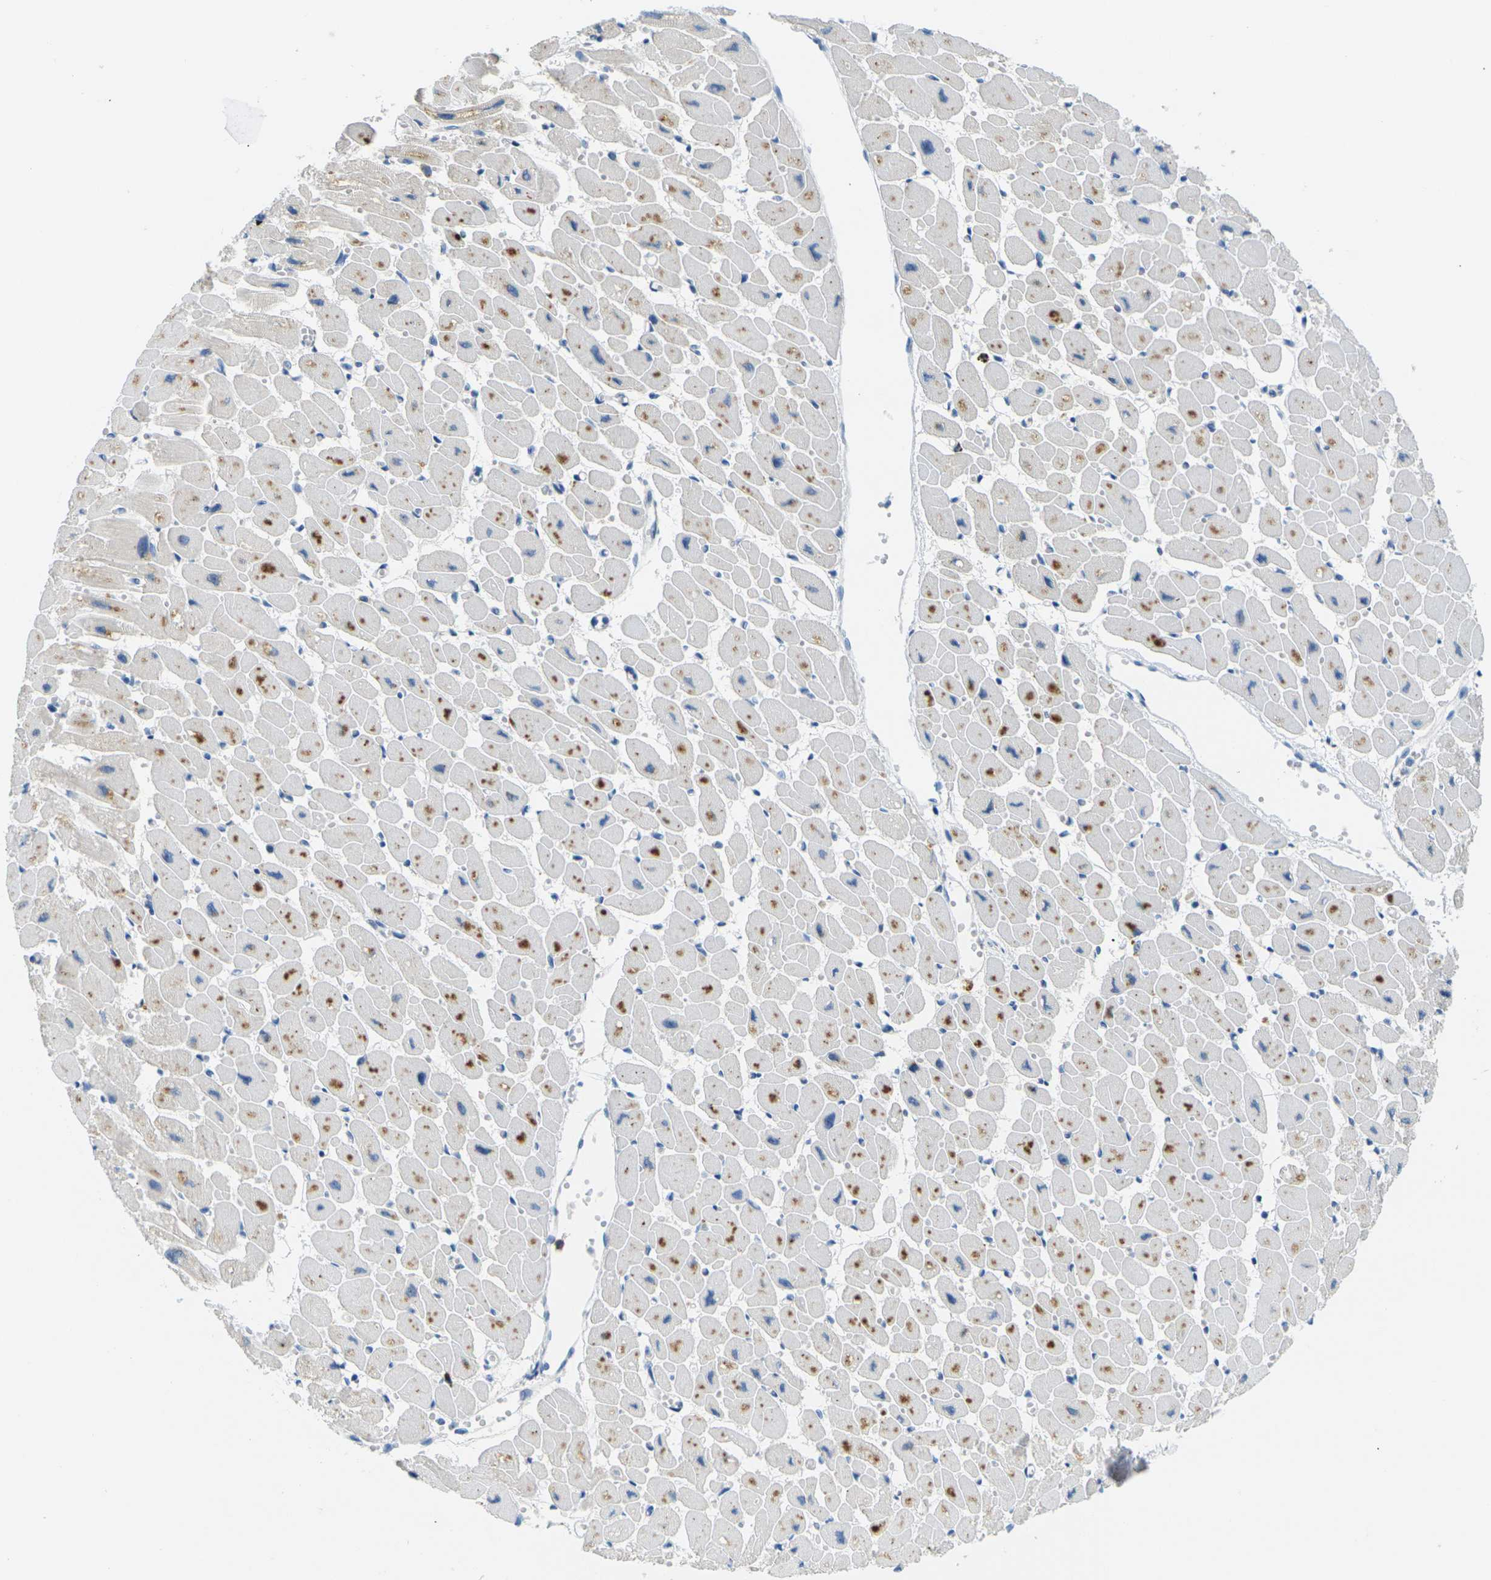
{"staining": {"intensity": "moderate", "quantity": "25%-75%", "location": "cytoplasmic/membranous"}, "tissue": "heart muscle", "cell_type": "Cardiomyocytes", "image_type": "normal", "snomed": [{"axis": "morphology", "description": "Normal tissue, NOS"}, {"axis": "topography", "description": "Heart"}], "caption": "A micrograph showing moderate cytoplasmic/membranous positivity in about 25%-75% of cardiomyocytes in normal heart muscle, as visualized by brown immunohistochemical staining.", "gene": "CYP2C8", "patient": {"sex": "female", "age": 54}}